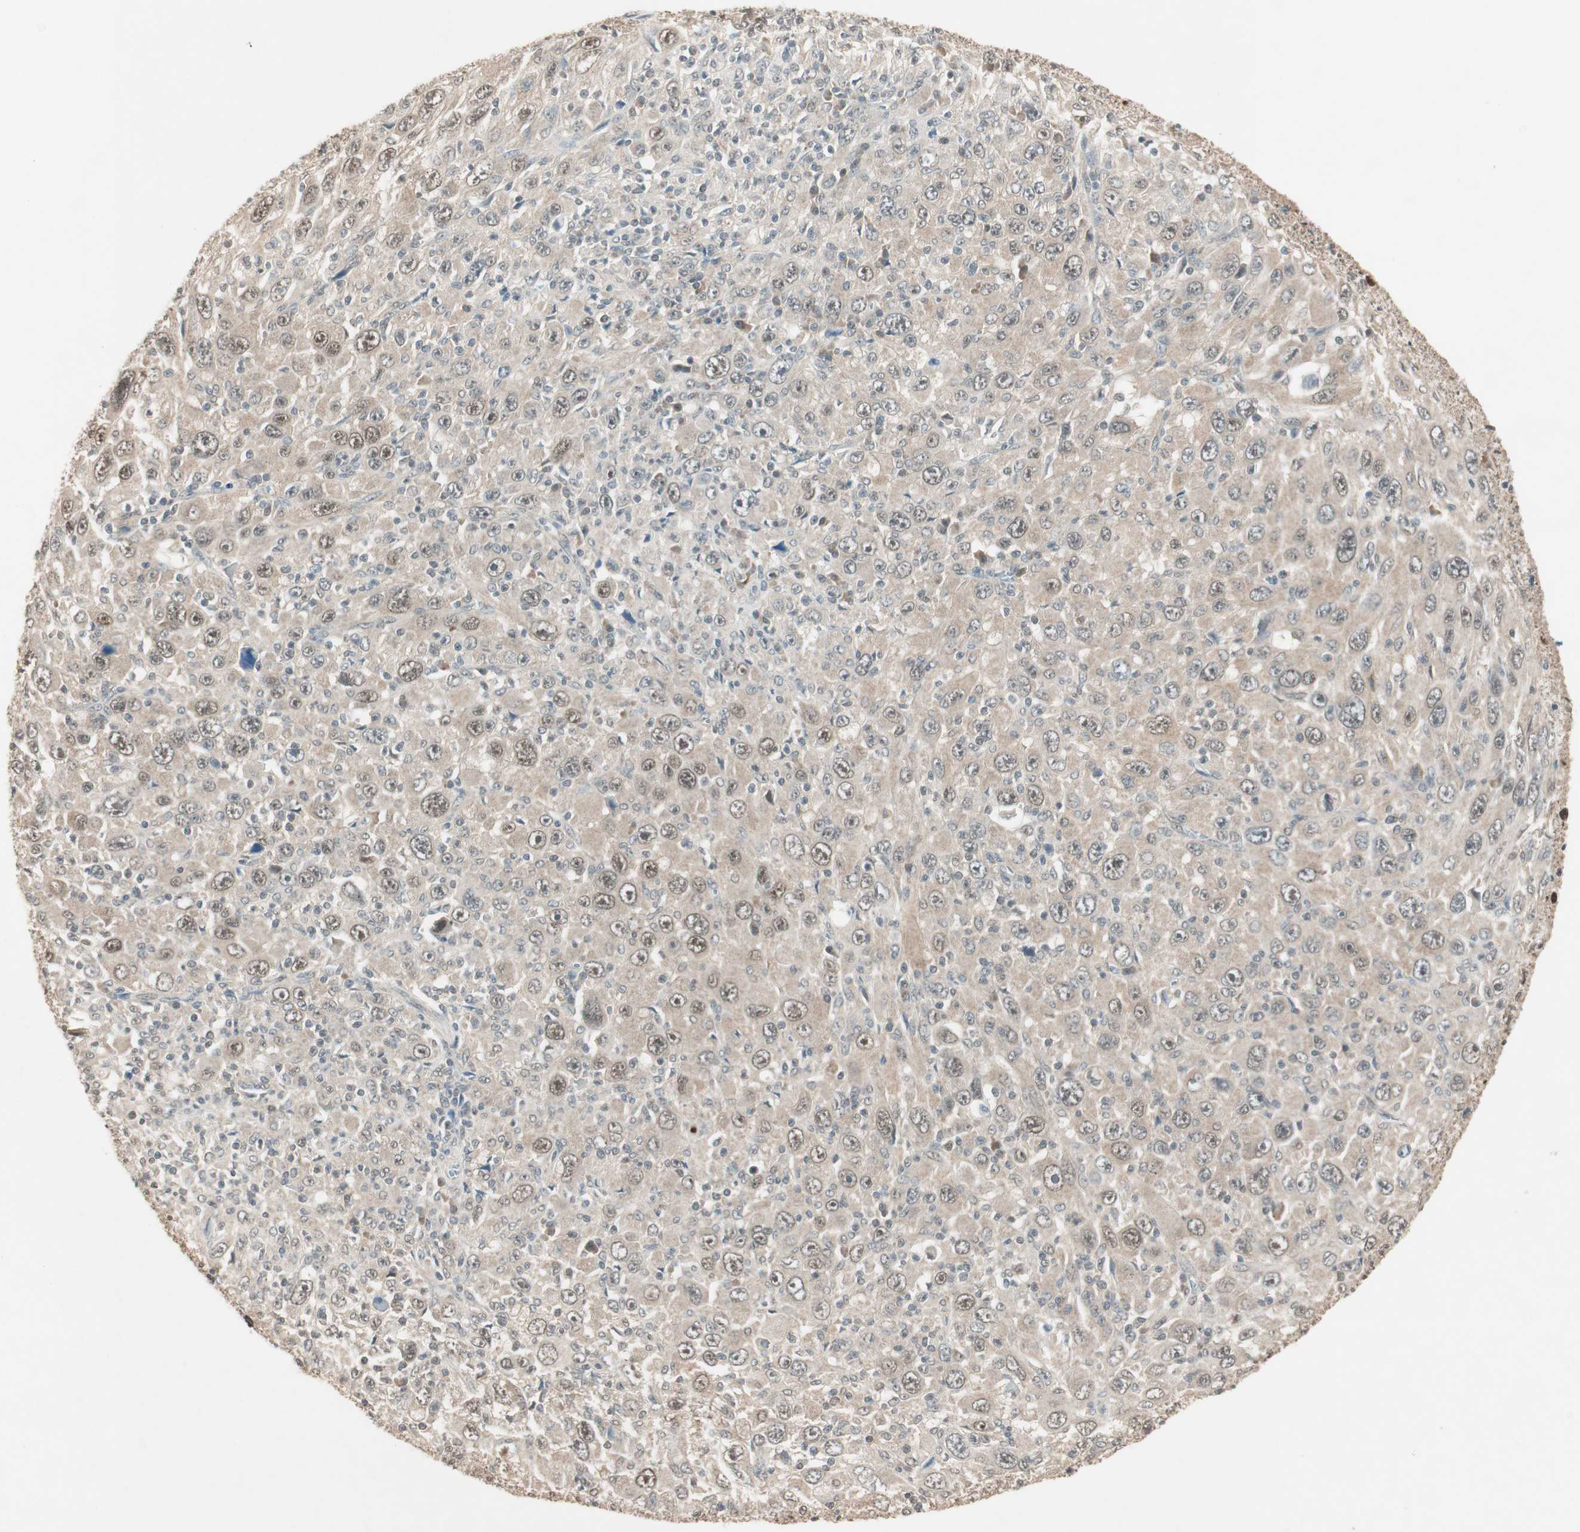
{"staining": {"intensity": "weak", "quantity": "25%-75%", "location": "cytoplasmic/membranous,nuclear"}, "tissue": "melanoma", "cell_type": "Tumor cells", "image_type": "cancer", "snomed": [{"axis": "morphology", "description": "Malignant melanoma, Metastatic site"}, {"axis": "topography", "description": "Skin"}], "caption": "Immunohistochemistry (IHC) (DAB (3,3'-diaminobenzidine)) staining of malignant melanoma (metastatic site) demonstrates weak cytoplasmic/membranous and nuclear protein staining in about 25%-75% of tumor cells.", "gene": "USP5", "patient": {"sex": "female", "age": 56}}